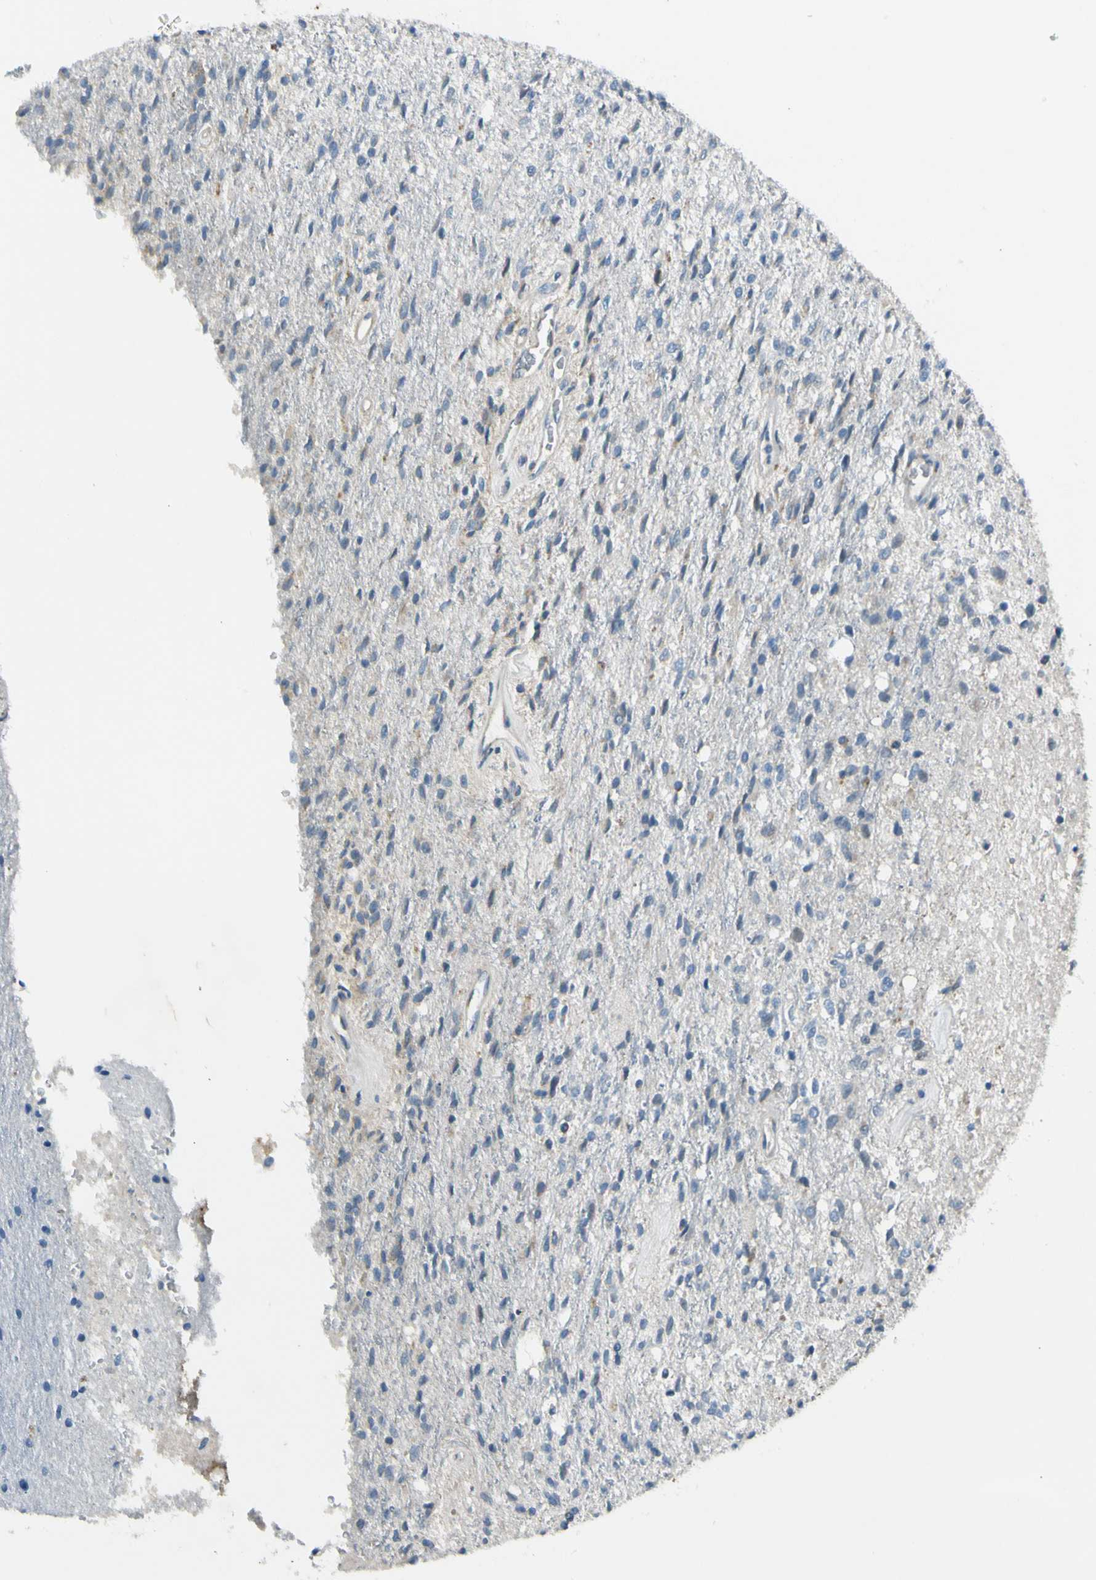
{"staining": {"intensity": "negative", "quantity": "none", "location": "none"}, "tissue": "glioma", "cell_type": "Tumor cells", "image_type": "cancer", "snomed": [{"axis": "morphology", "description": "Normal tissue, NOS"}, {"axis": "morphology", "description": "Glioma, malignant, High grade"}, {"axis": "topography", "description": "Cerebral cortex"}], "caption": "This histopathology image is of malignant high-grade glioma stained with immunohistochemistry (IHC) to label a protein in brown with the nuclei are counter-stained blue. There is no expression in tumor cells.", "gene": "NPHP3", "patient": {"sex": "male", "age": 77}}